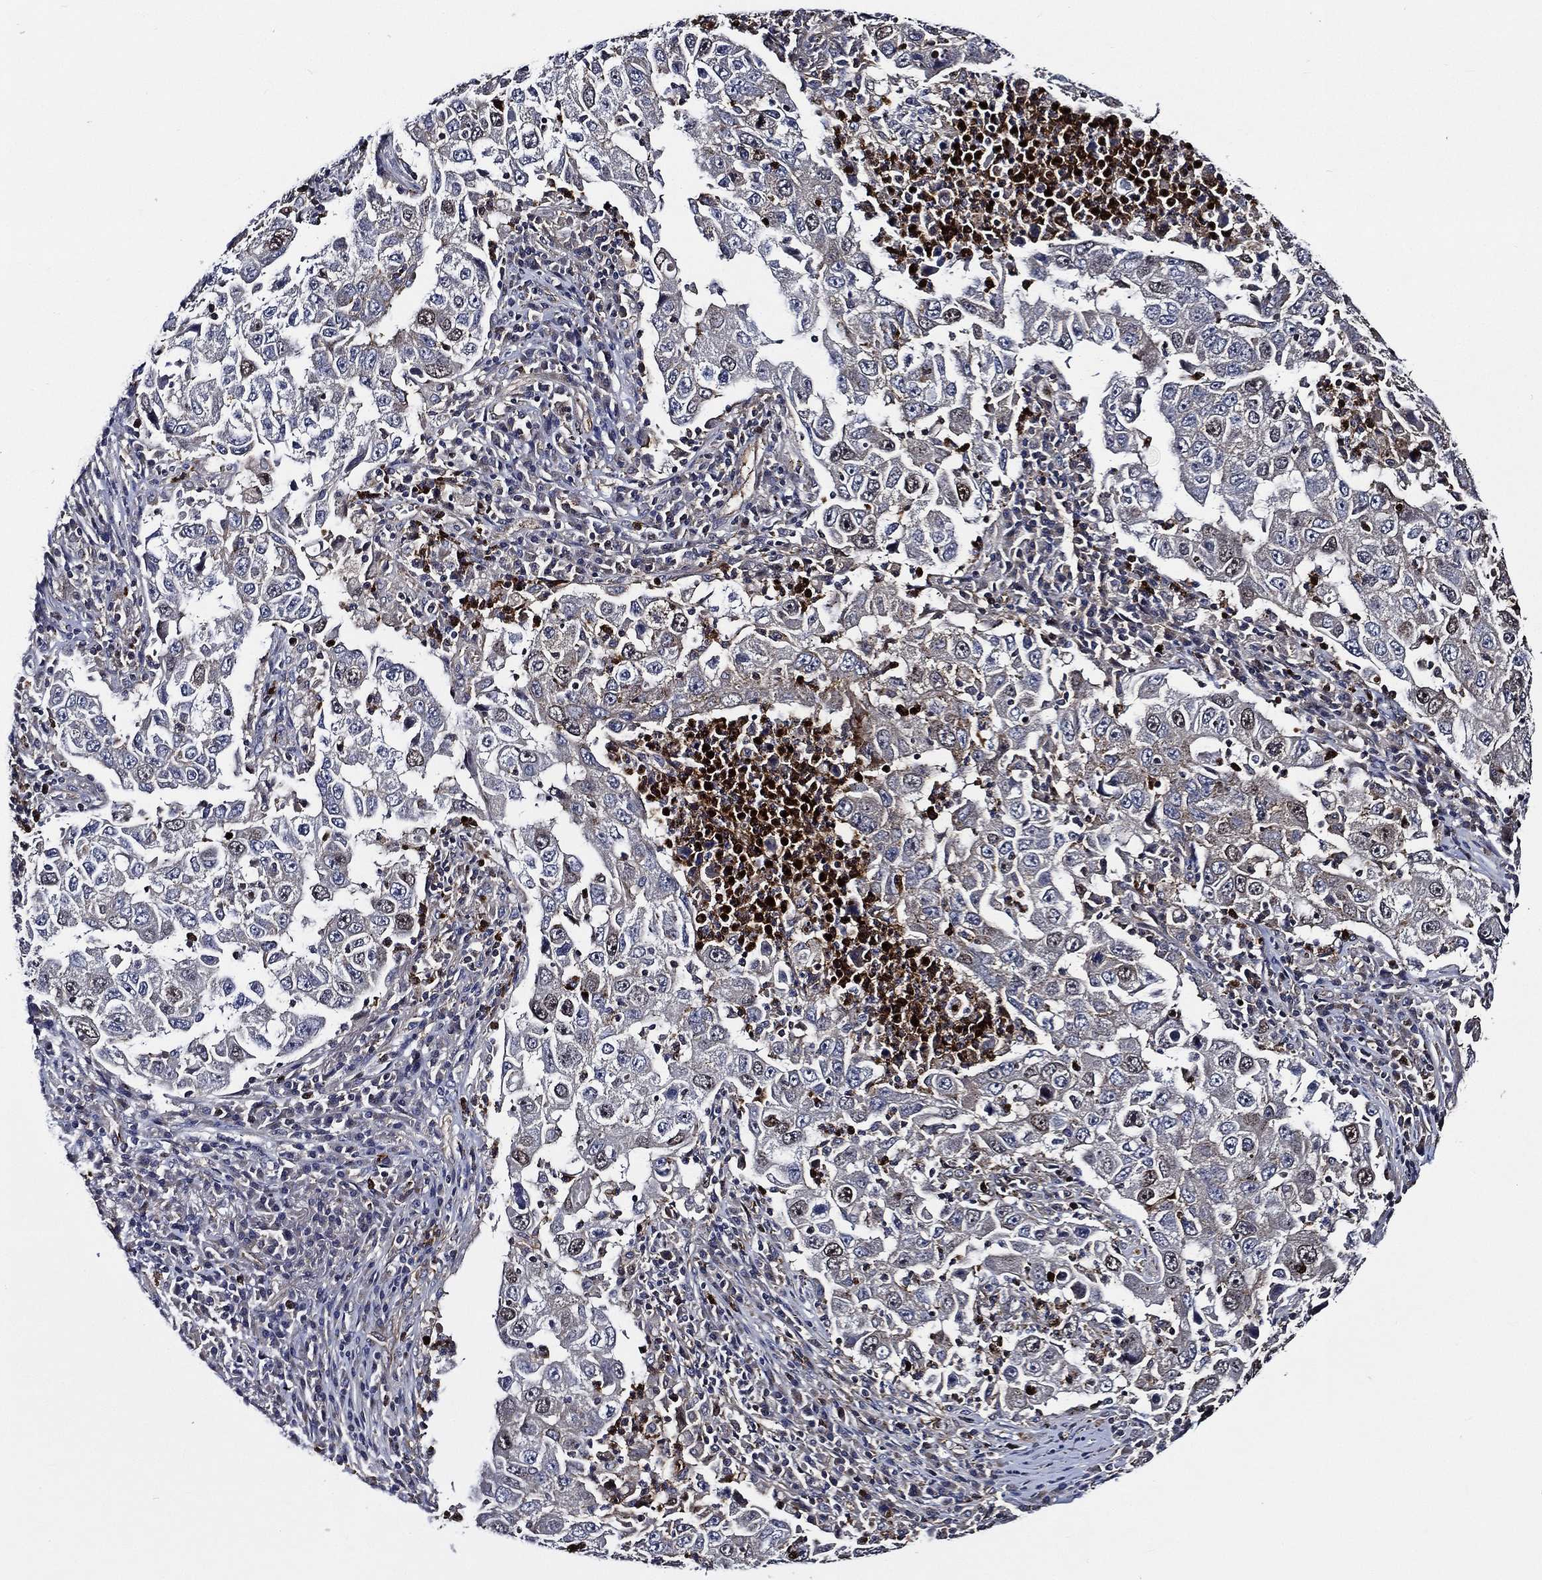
{"staining": {"intensity": "negative", "quantity": "none", "location": "none"}, "tissue": "lung cancer", "cell_type": "Tumor cells", "image_type": "cancer", "snomed": [{"axis": "morphology", "description": "Adenocarcinoma, NOS"}, {"axis": "topography", "description": "Lung"}], "caption": "Immunohistochemical staining of lung adenocarcinoma exhibits no significant expression in tumor cells.", "gene": "KIF20B", "patient": {"sex": "male", "age": 73}}